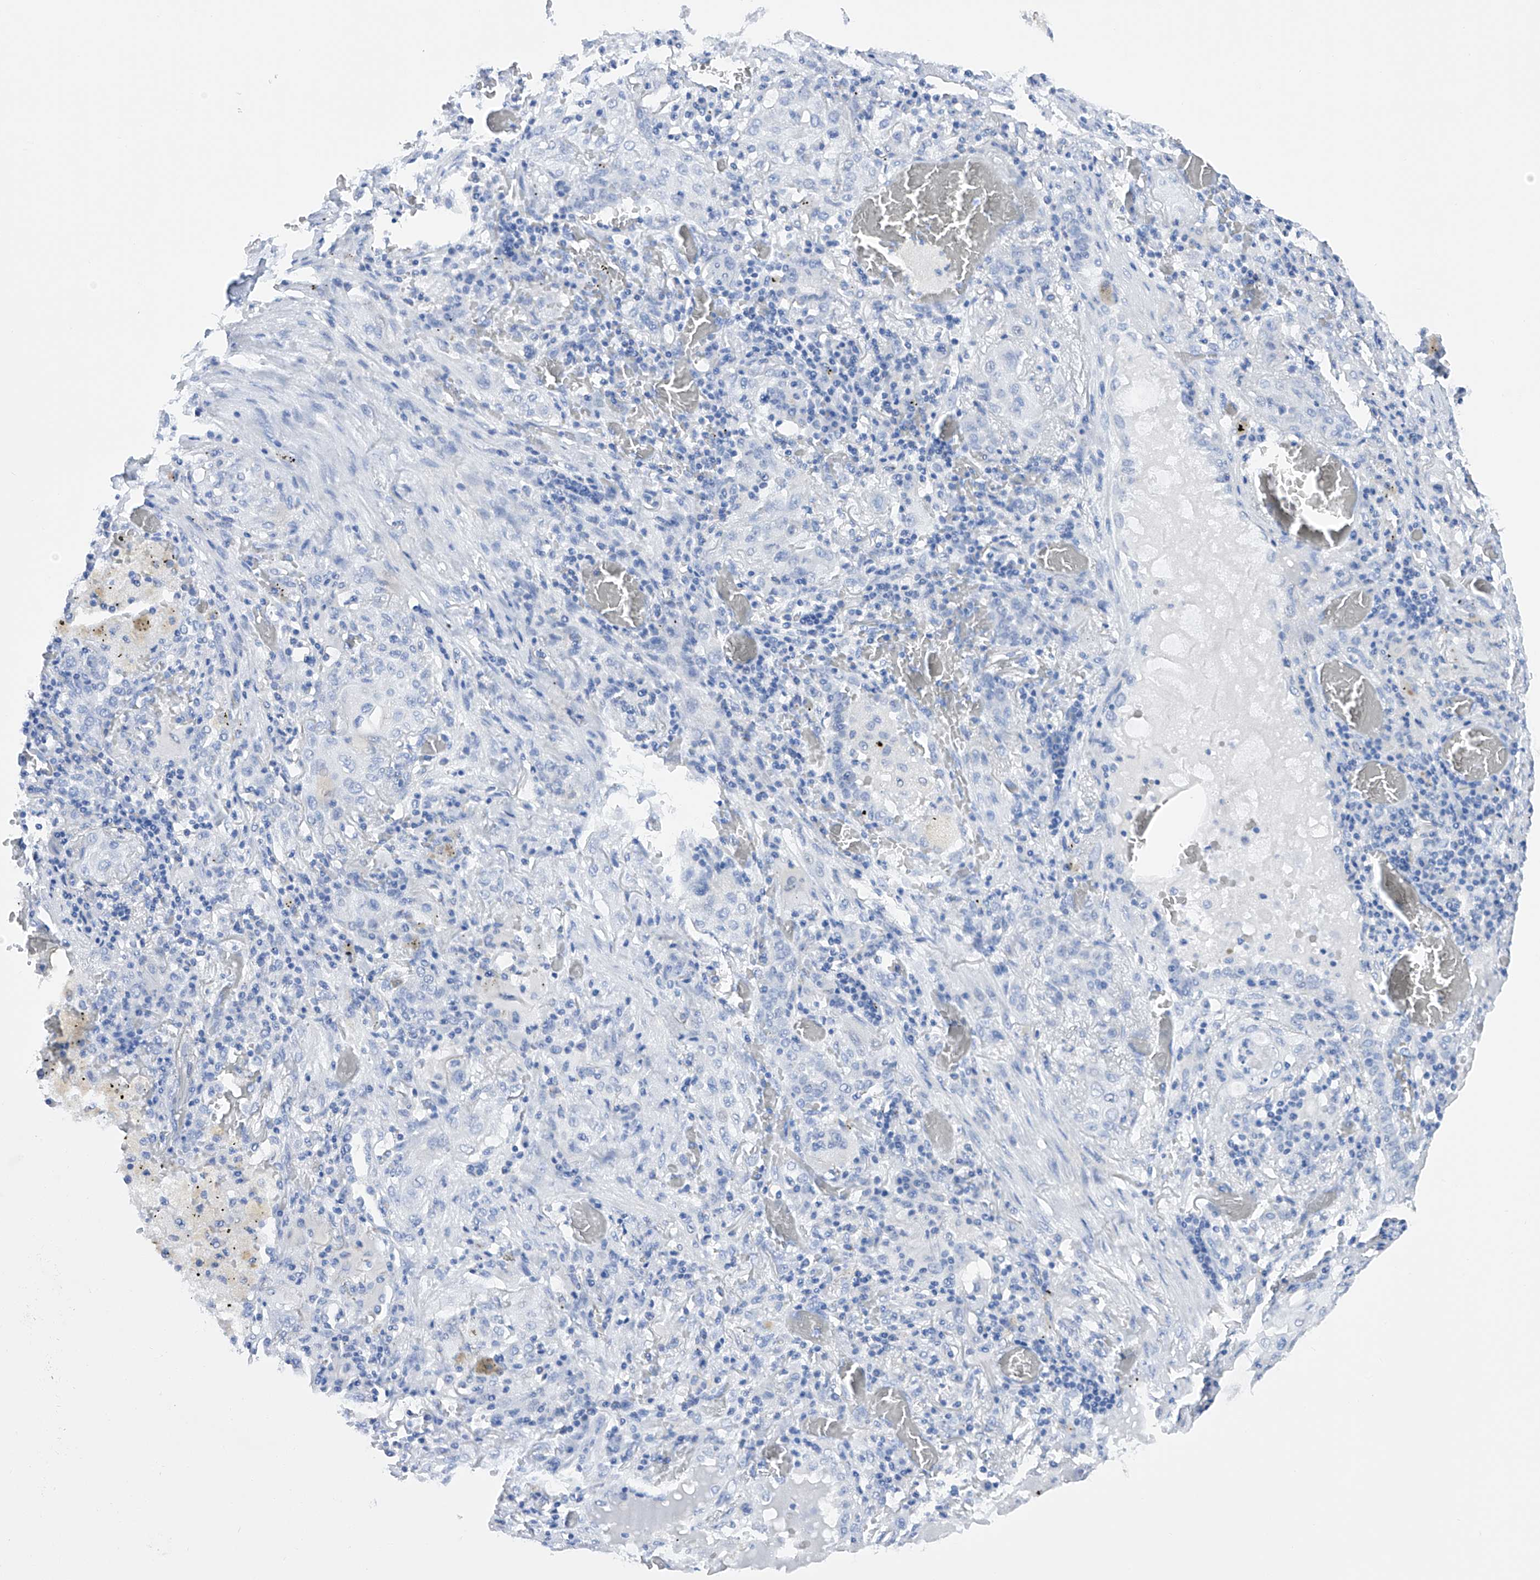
{"staining": {"intensity": "negative", "quantity": "none", "location": "none"}, "tissue": "lung cancer", "cell_type": "Tumor cells", "image_type": "cancer", "snomed": [{"axis": "morphology", "description": "Squamous cell carcinoma, NOS"}, {"axis": "topography", "description": "Lung"}], "caption": "An immunohistochemistry histopathology image of lung squamous cell carcinoma is shown. There is no staining in tumor cells of lung squamous cell carcinoma.", "gene": "FLG", "patient": {"sex": "female", "age": 47}}